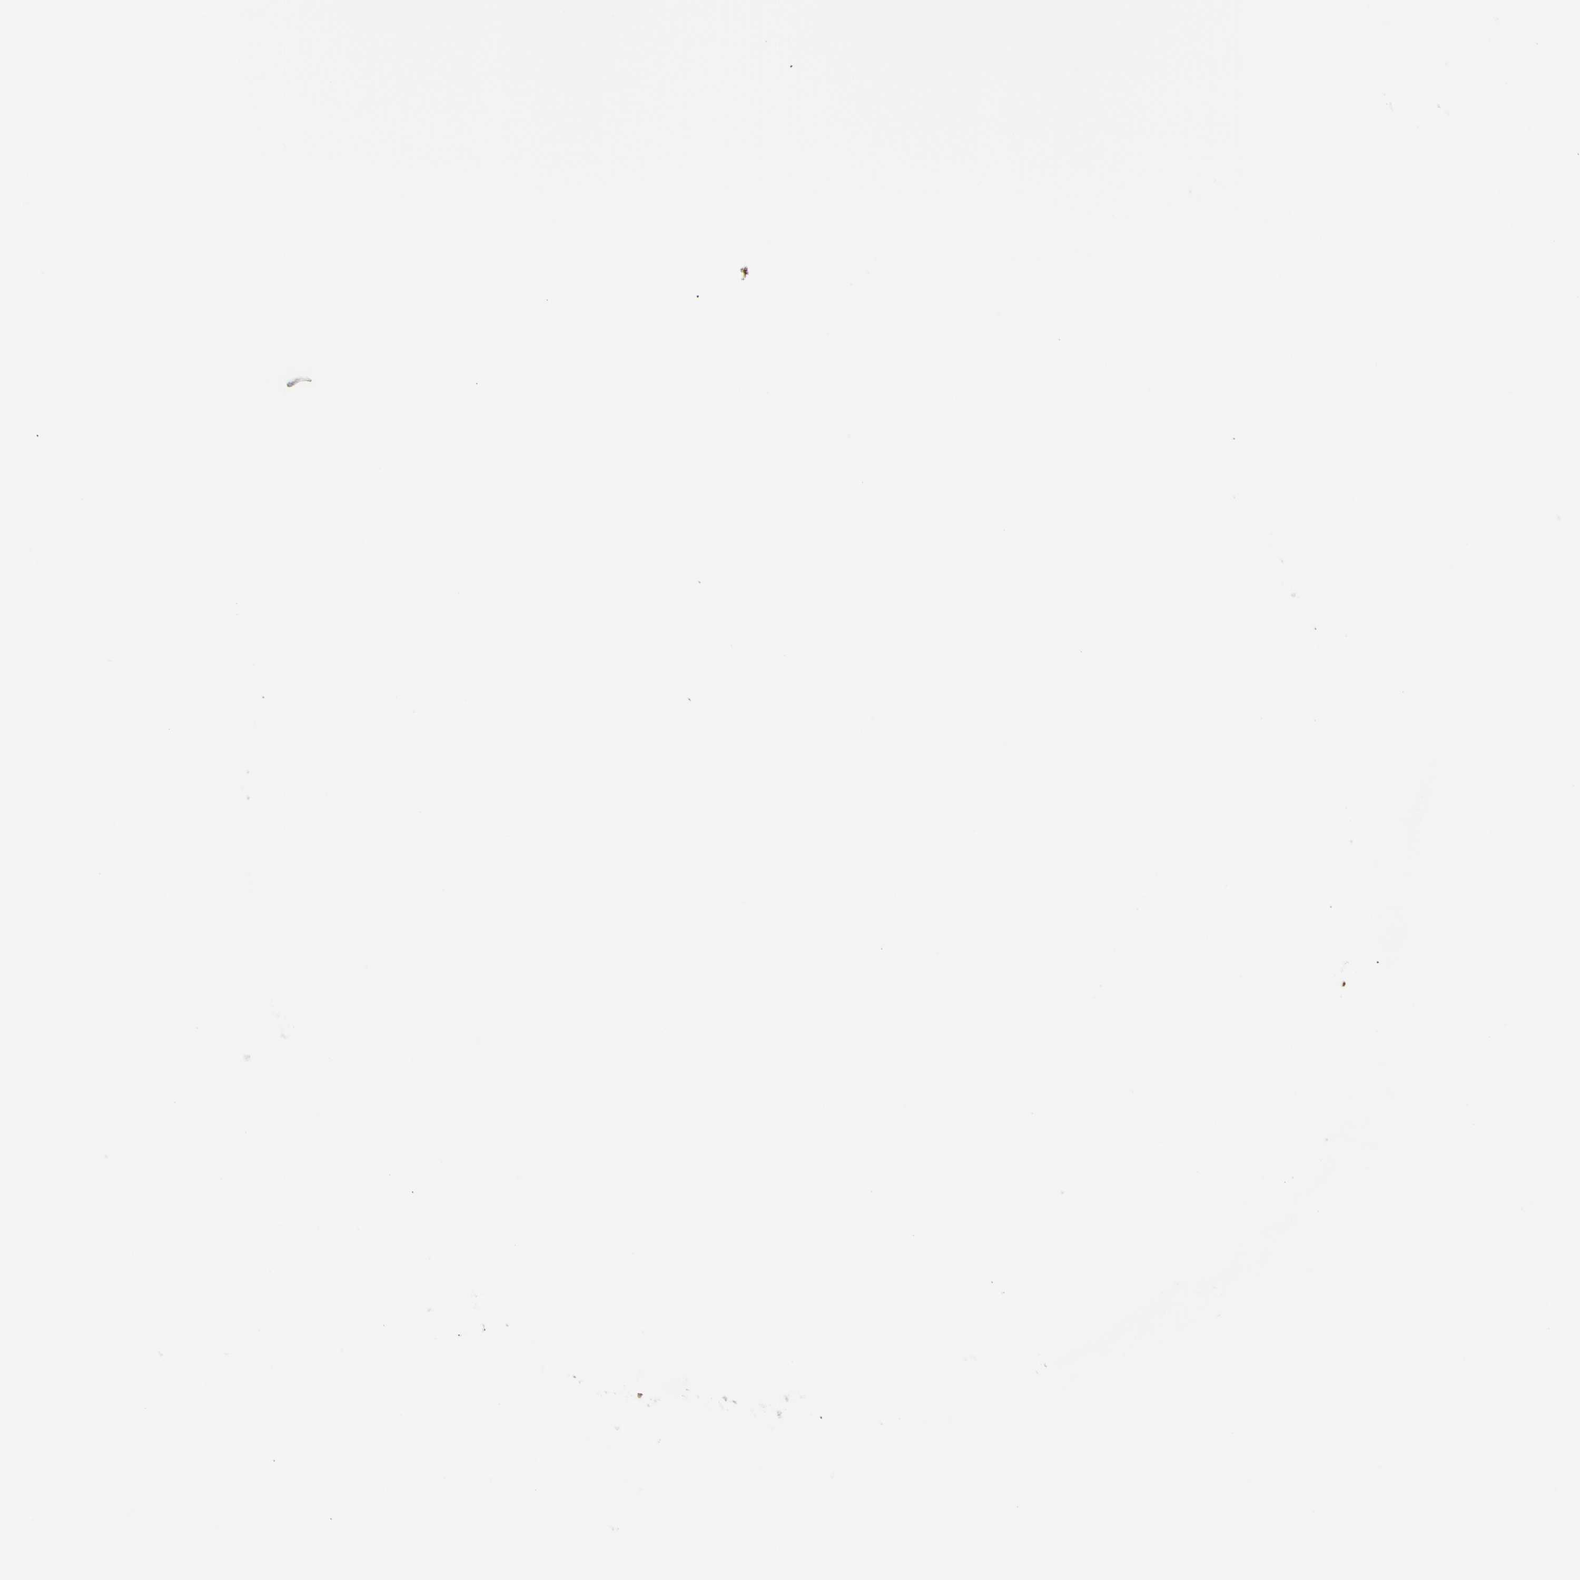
{"staining": {"intensity": "moderate", "quantity": ">75%", "location": "cytoplasmic/membranous"}, "tissue": "stomach cancer", "cell_type": "Tumor cells", "image_type": "cancer", "snomed": [{"axis": "morphology", "description": "Adenocarcinoma, NOS"}, {"axis": "topography", "description": "Stomach"}], "caption": "This is a histology image of immunohistochemistry (IHC) staining of adenocarcinoma (stomach), which shows moderate expression in the cytoplasmic/membranous of tumor cells.", "gene": "MGST2", "patient": {"sex": "female", "age": 75}}